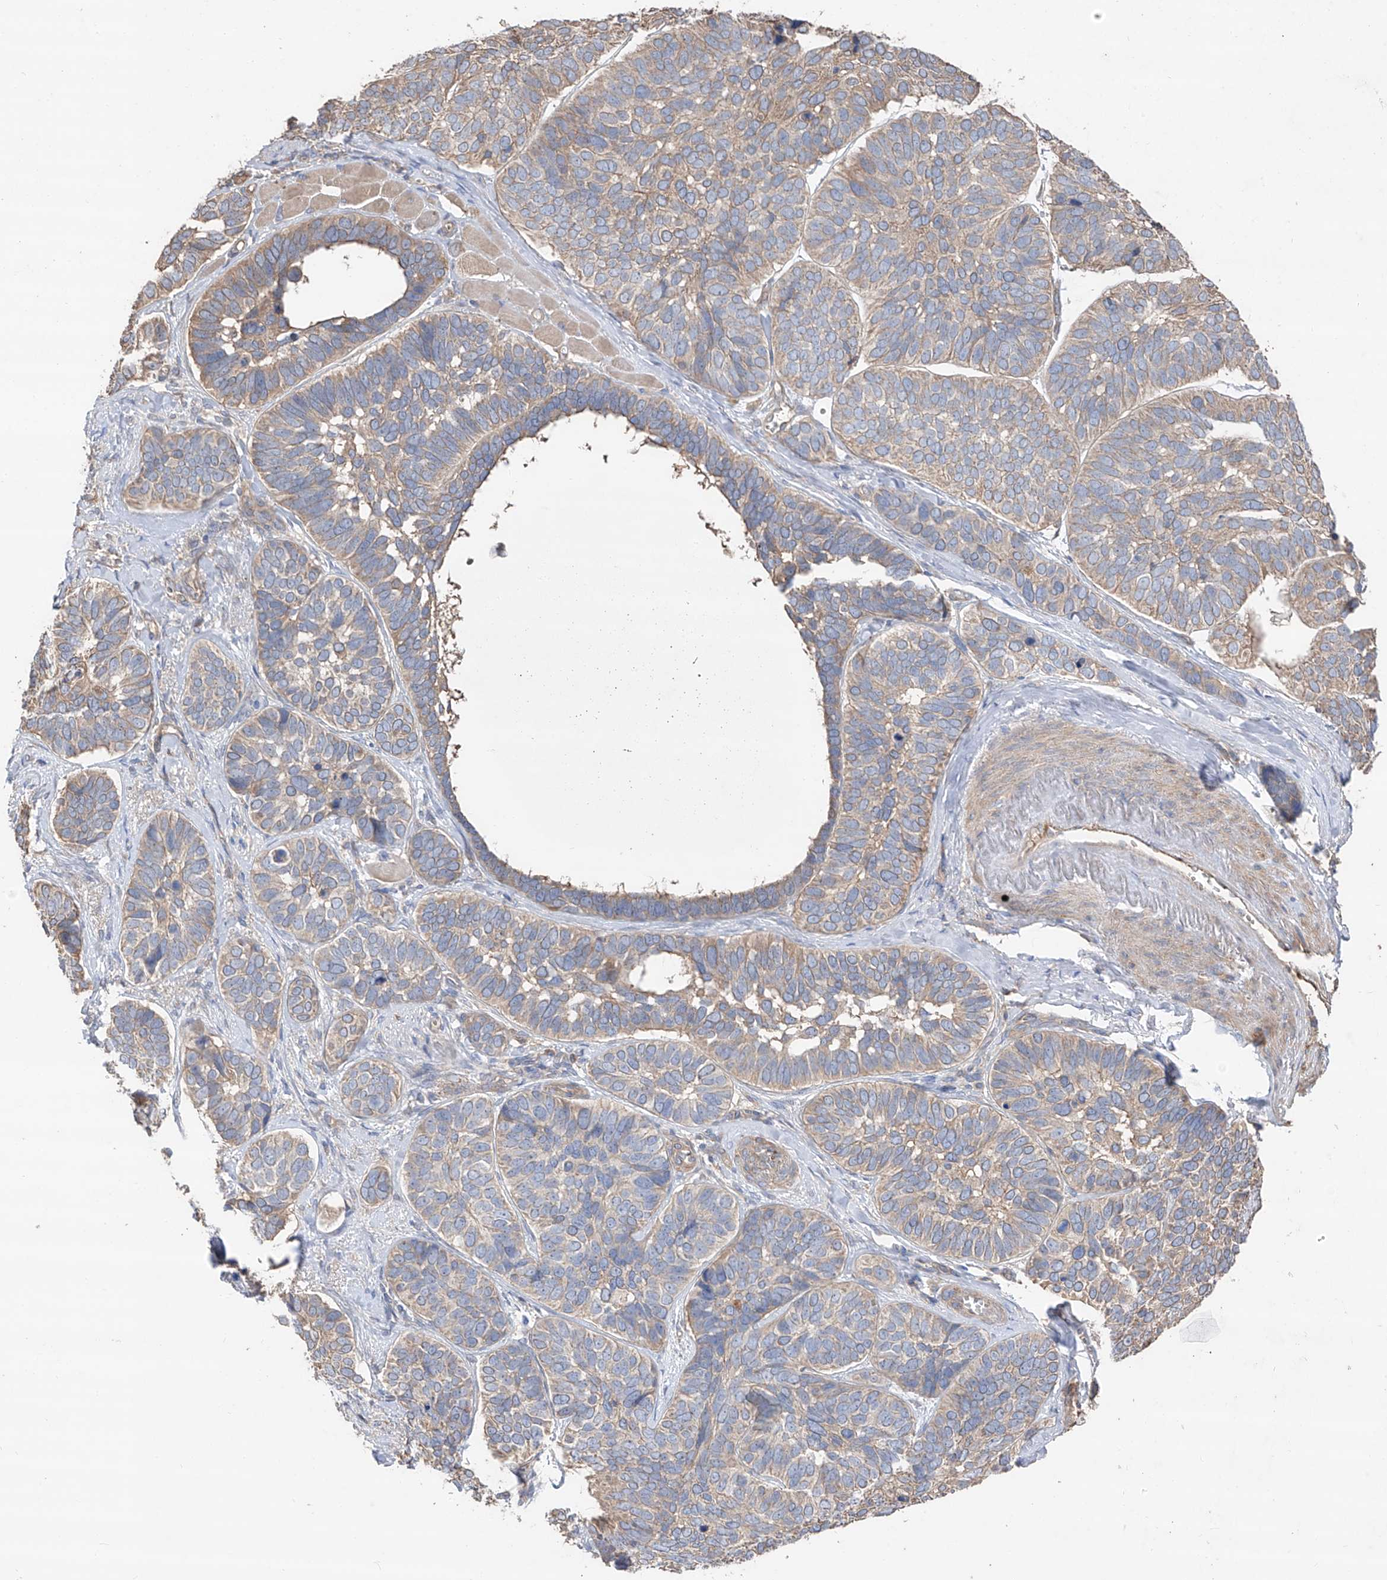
{"staining": {"intensity": "weak", "quantity": "<25%", "location": "cytoplasmic/membranous"}, "tissue": "skin cancer", "cell_type": "Tumor cells", "image_type": "cancer", "snomed": [{"axis": "morphology", "description": "Basal cell carcinoma"}, {"axis": "topography", "description": "Skin"}], "caption": "Tumor cells show no significant expression in basal cell carcinoma (skin).", "gene": "EDN1", "patient": {"sex": "male", "age": 62}}